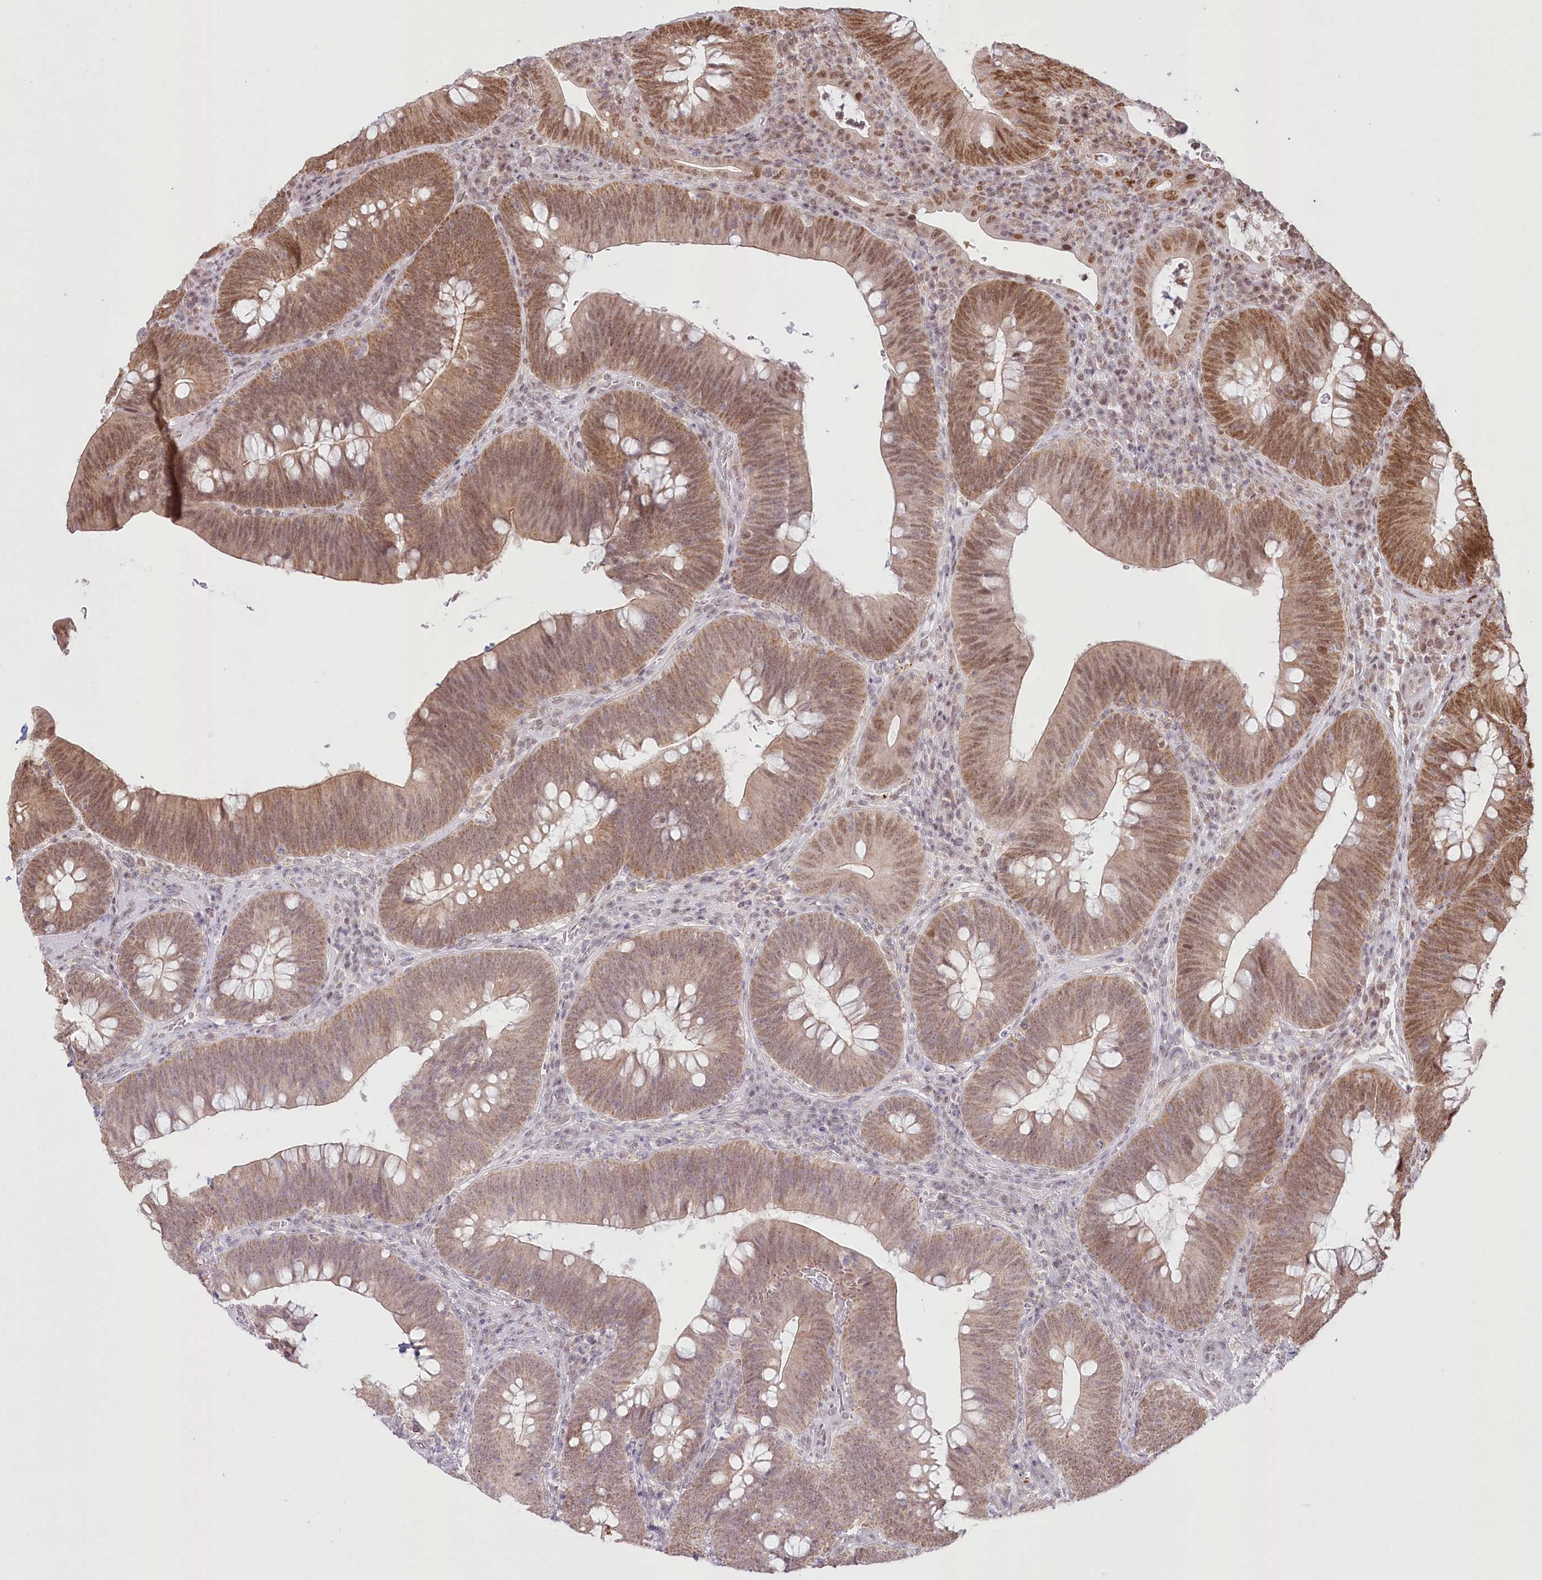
{"staining": {"intensity": "moderate", "quantity": ">75%", "location": "cytoplasmic/membranous,nuclear"}, "tissue": "colorectal cancer", "cell_type": "Tumor cells", "image_type": "cancer", "snomed": [{"axis": "morphology", "description": "Normal tissue, NOS"}, {"axis": "topography", "description": "Colon"}], "caption": "IHC of colorectal cancer demonstrates medium levels of moderate cytoplasmic/membranous and nuclear expression in about >75% of tumor cells. (IHC, brightfield microscopy, high magnification).", "gene": "PYURF", "patient": {"sex": "female", "age": 82}}